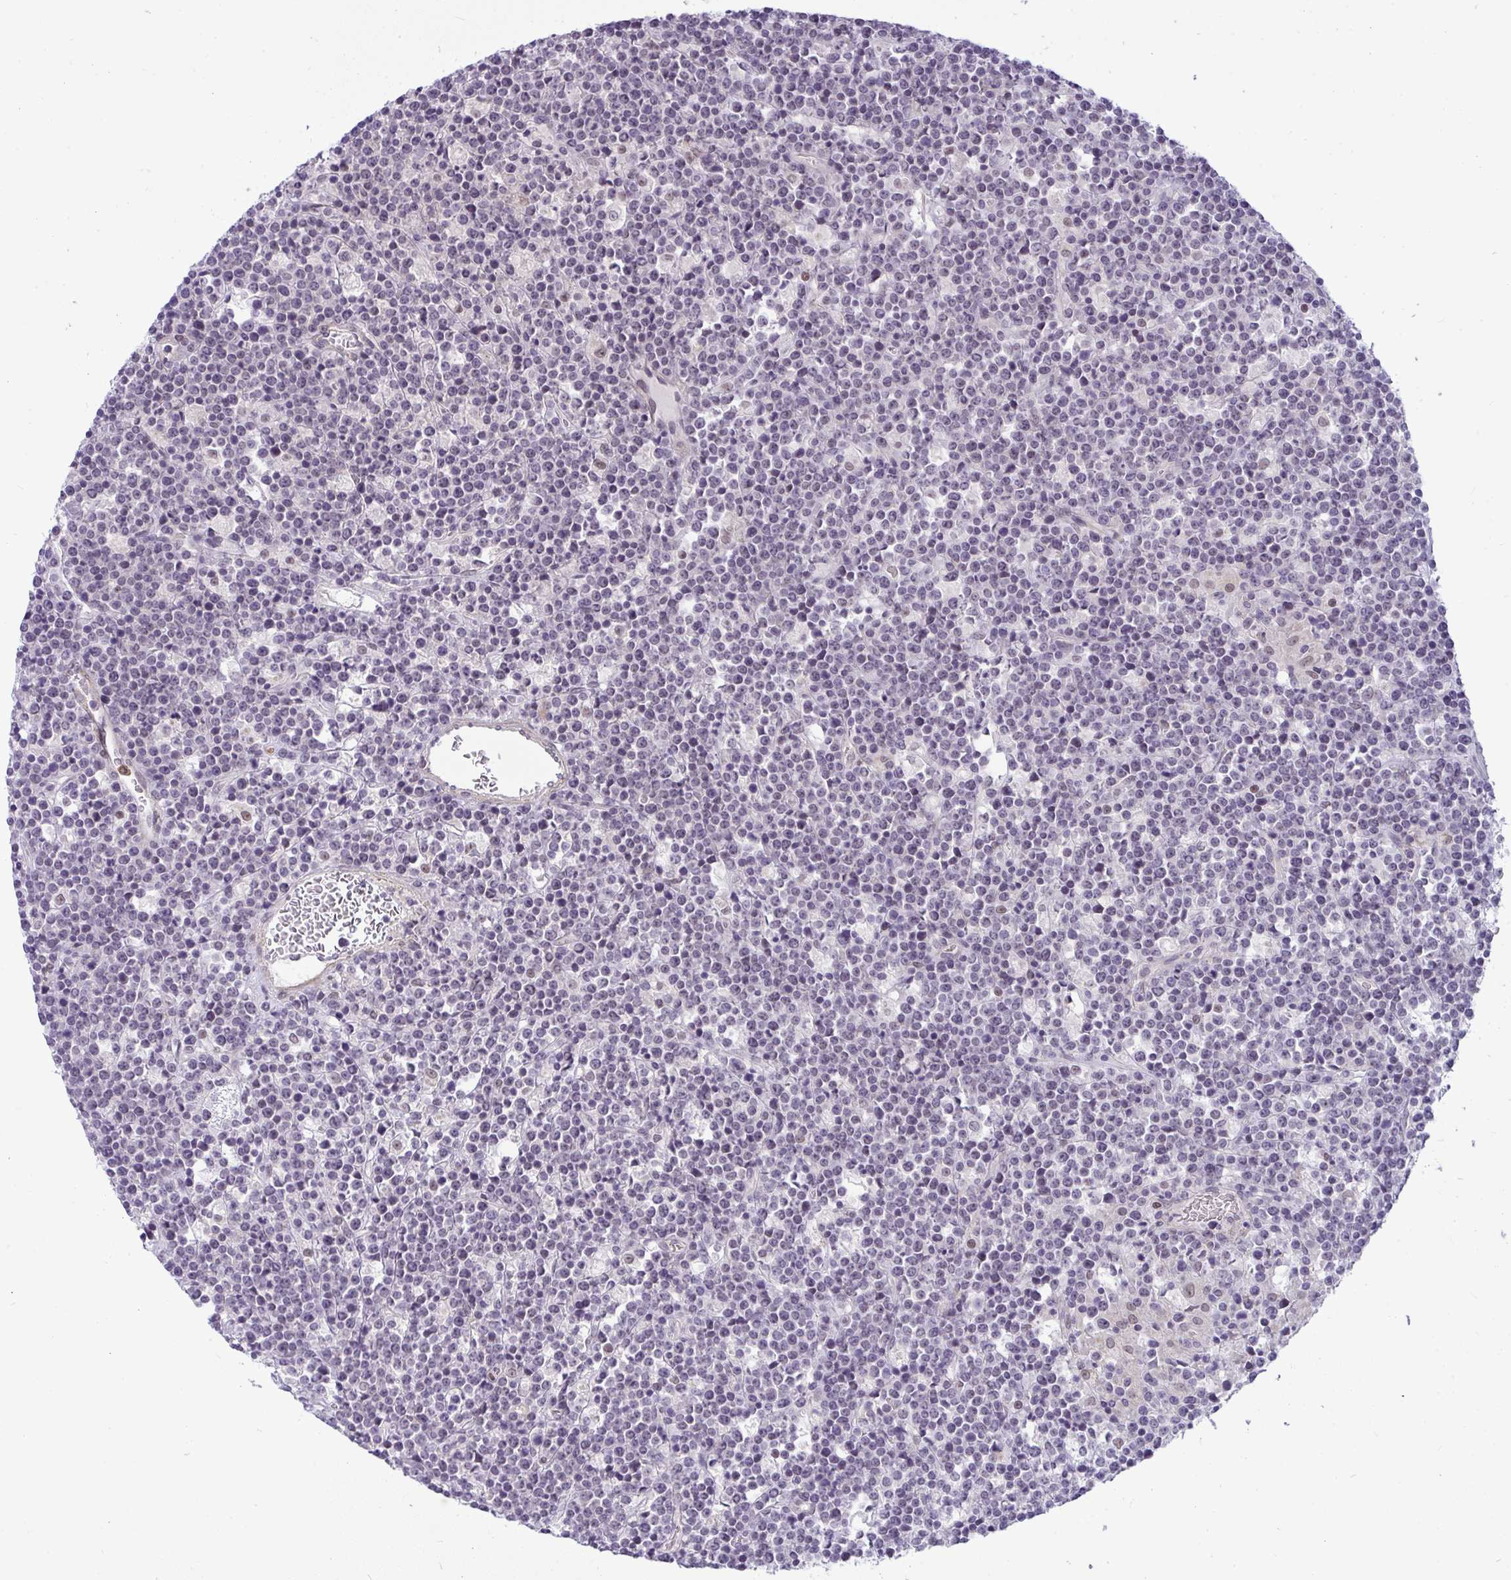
{"staining": {"intensity": "negative", "quantity": "none", "location": "none"}, "tissue": "lymphoma", "cell_type": "Tumor cells", "image_type": "cancer", "snomed": [{"axis": "morphology", "description": "Malignant lymphoma, non-Hodgkin's type, High grade"}, {"axis": "topography", "description": "Ovary"}], "caption": "Micrograph shows no significant protein expression in tumor cells of lymphoma. (Stains: DAB (3,3'-diaminobenzidine) IHC with hematoxylin counter stain, Microscopy: brightfield microscopy at high magnification).", "gene": "DZIP1", "patient": {"sex": "female", "age": 56}}